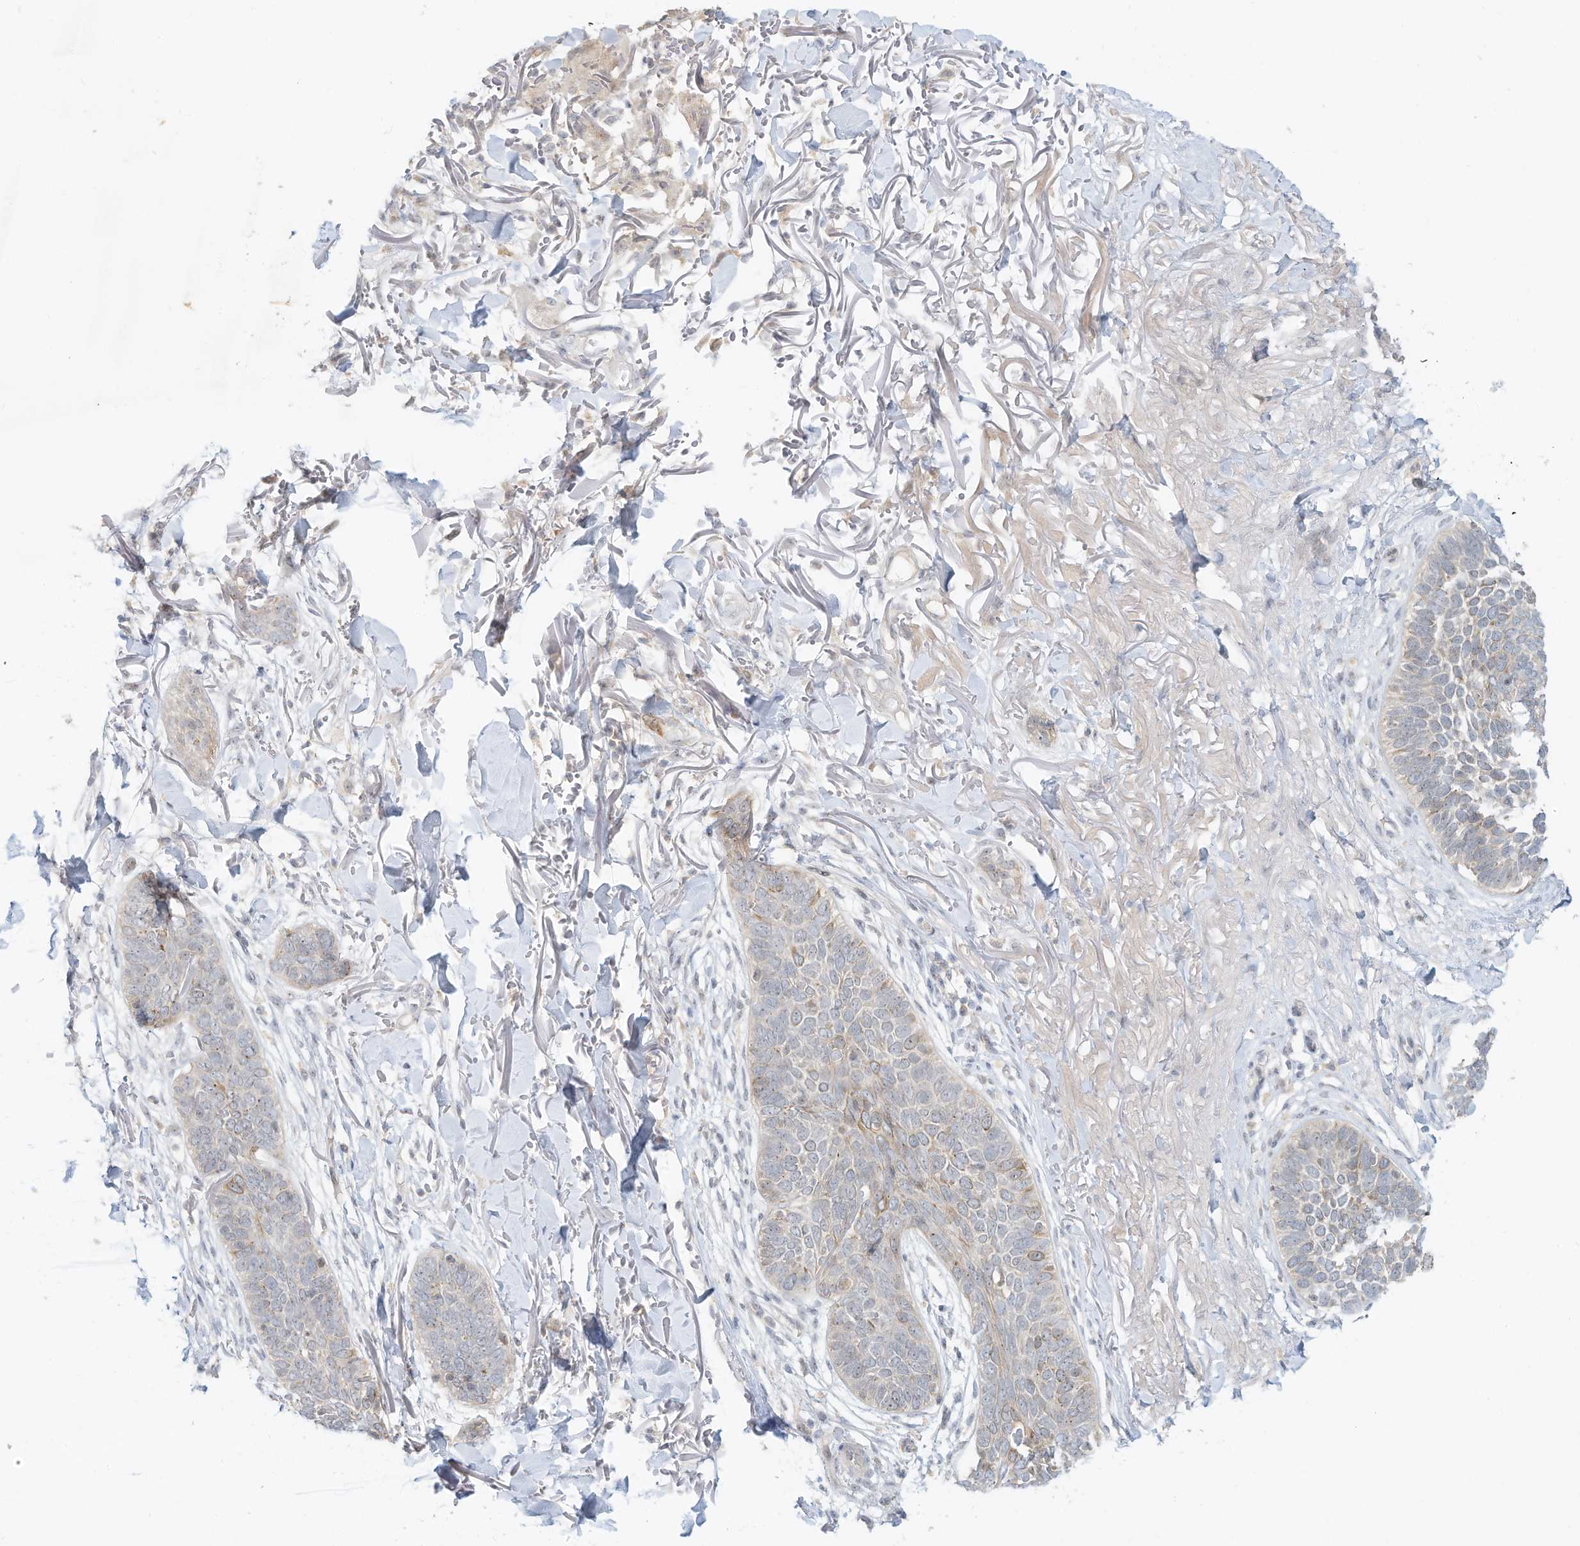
{"staining": {"intensity": "negative", "quantity": "none", "location": "none"}, "tissue": "skin cancer", "cell_type": "Tumor cells", "image_type": "cancer", "snomed": [{"axis": "morphology", "description": "Basal cell carcinoma"}, {"axis": "topography", "description": "Skin"}], "caption": "Immunohistochemistry (IHC) photomicrograph of skin cancer stained for a protein (brown), which reveals no positivity in tumor cells.", "gene": "PAK6", "patient": {"sex": "male", "age": 85}}